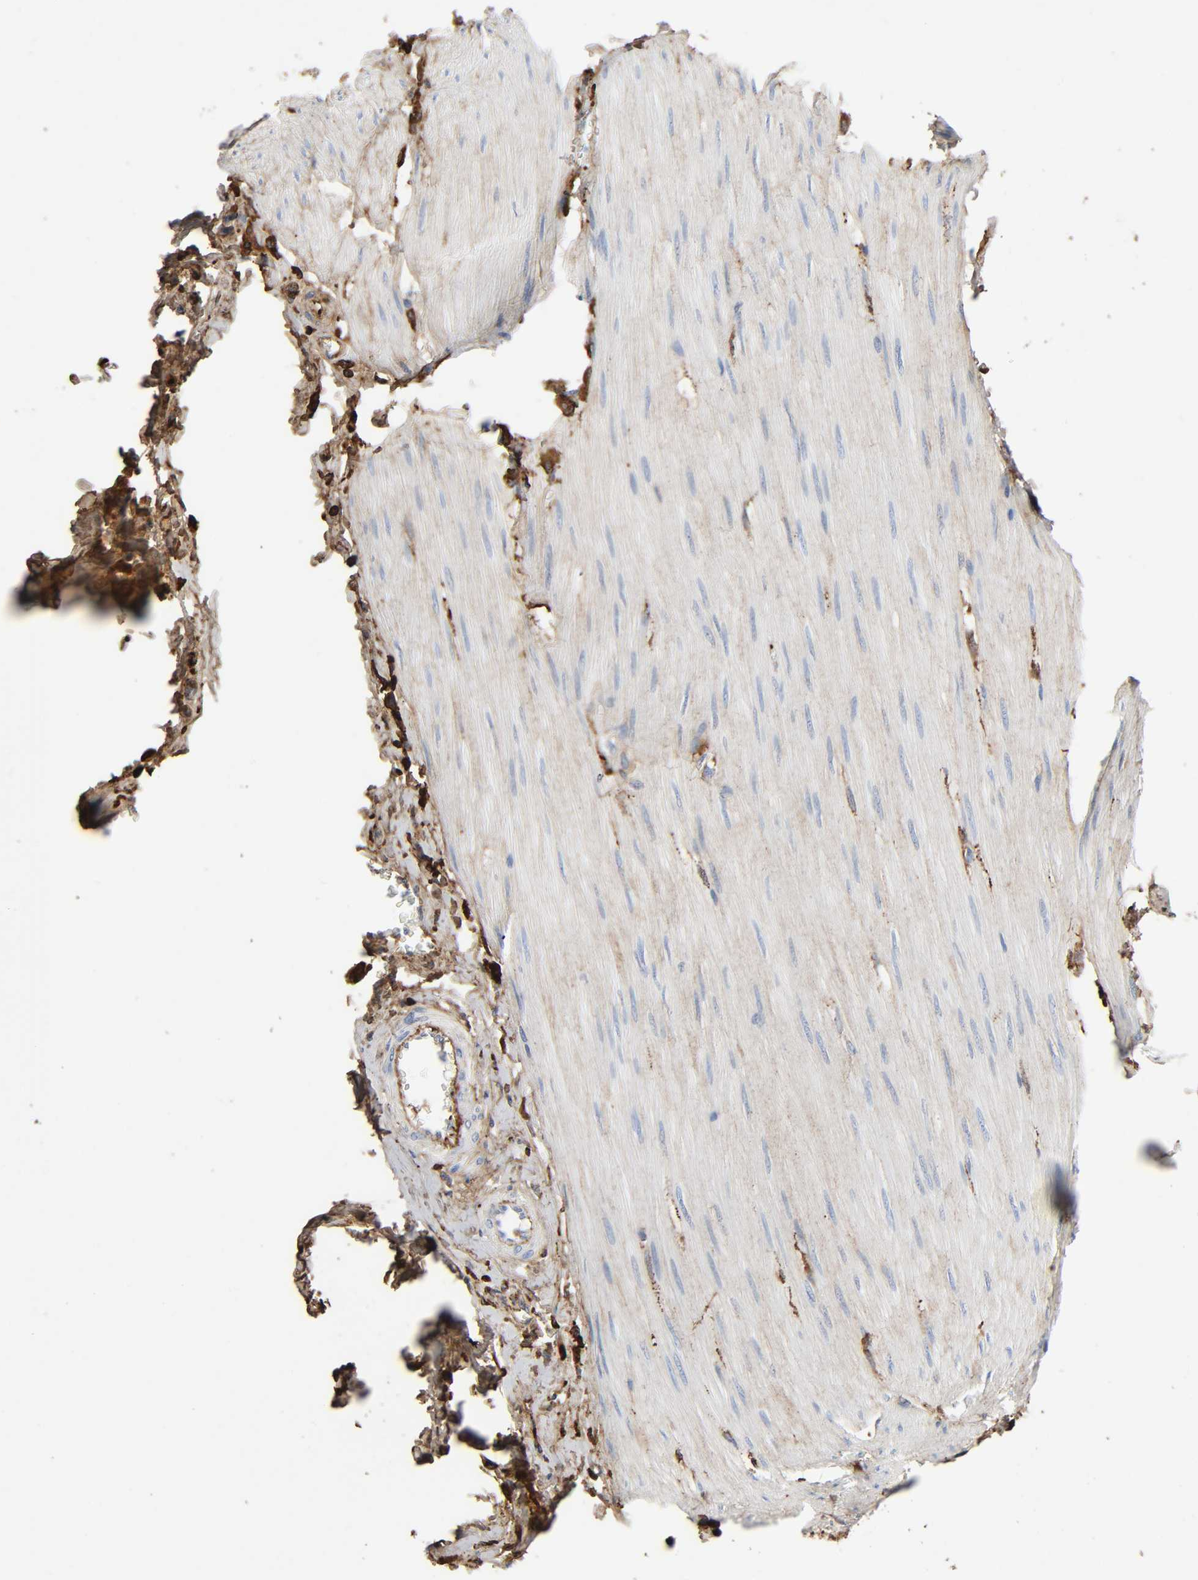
{"staining": {"intensity": "moderate", "quantity": "25%-75%", "location": "cytoplasmic/membranous"}, "tissue": "urothelial cancer", "cell_type": "Tumor cells", "image_type": "cancer", "snomed": [{"axis": "morphology", "description": "Urothelial carcinoma, High grade"}, {"axis": "topography", "description": "Urinary bladder"}], "caption": "Urothelial cancer stained with a protein marker displays moderate staining in tumor cells.", "gene": "C3", "patient": {"sex": "male", "age": 50}}